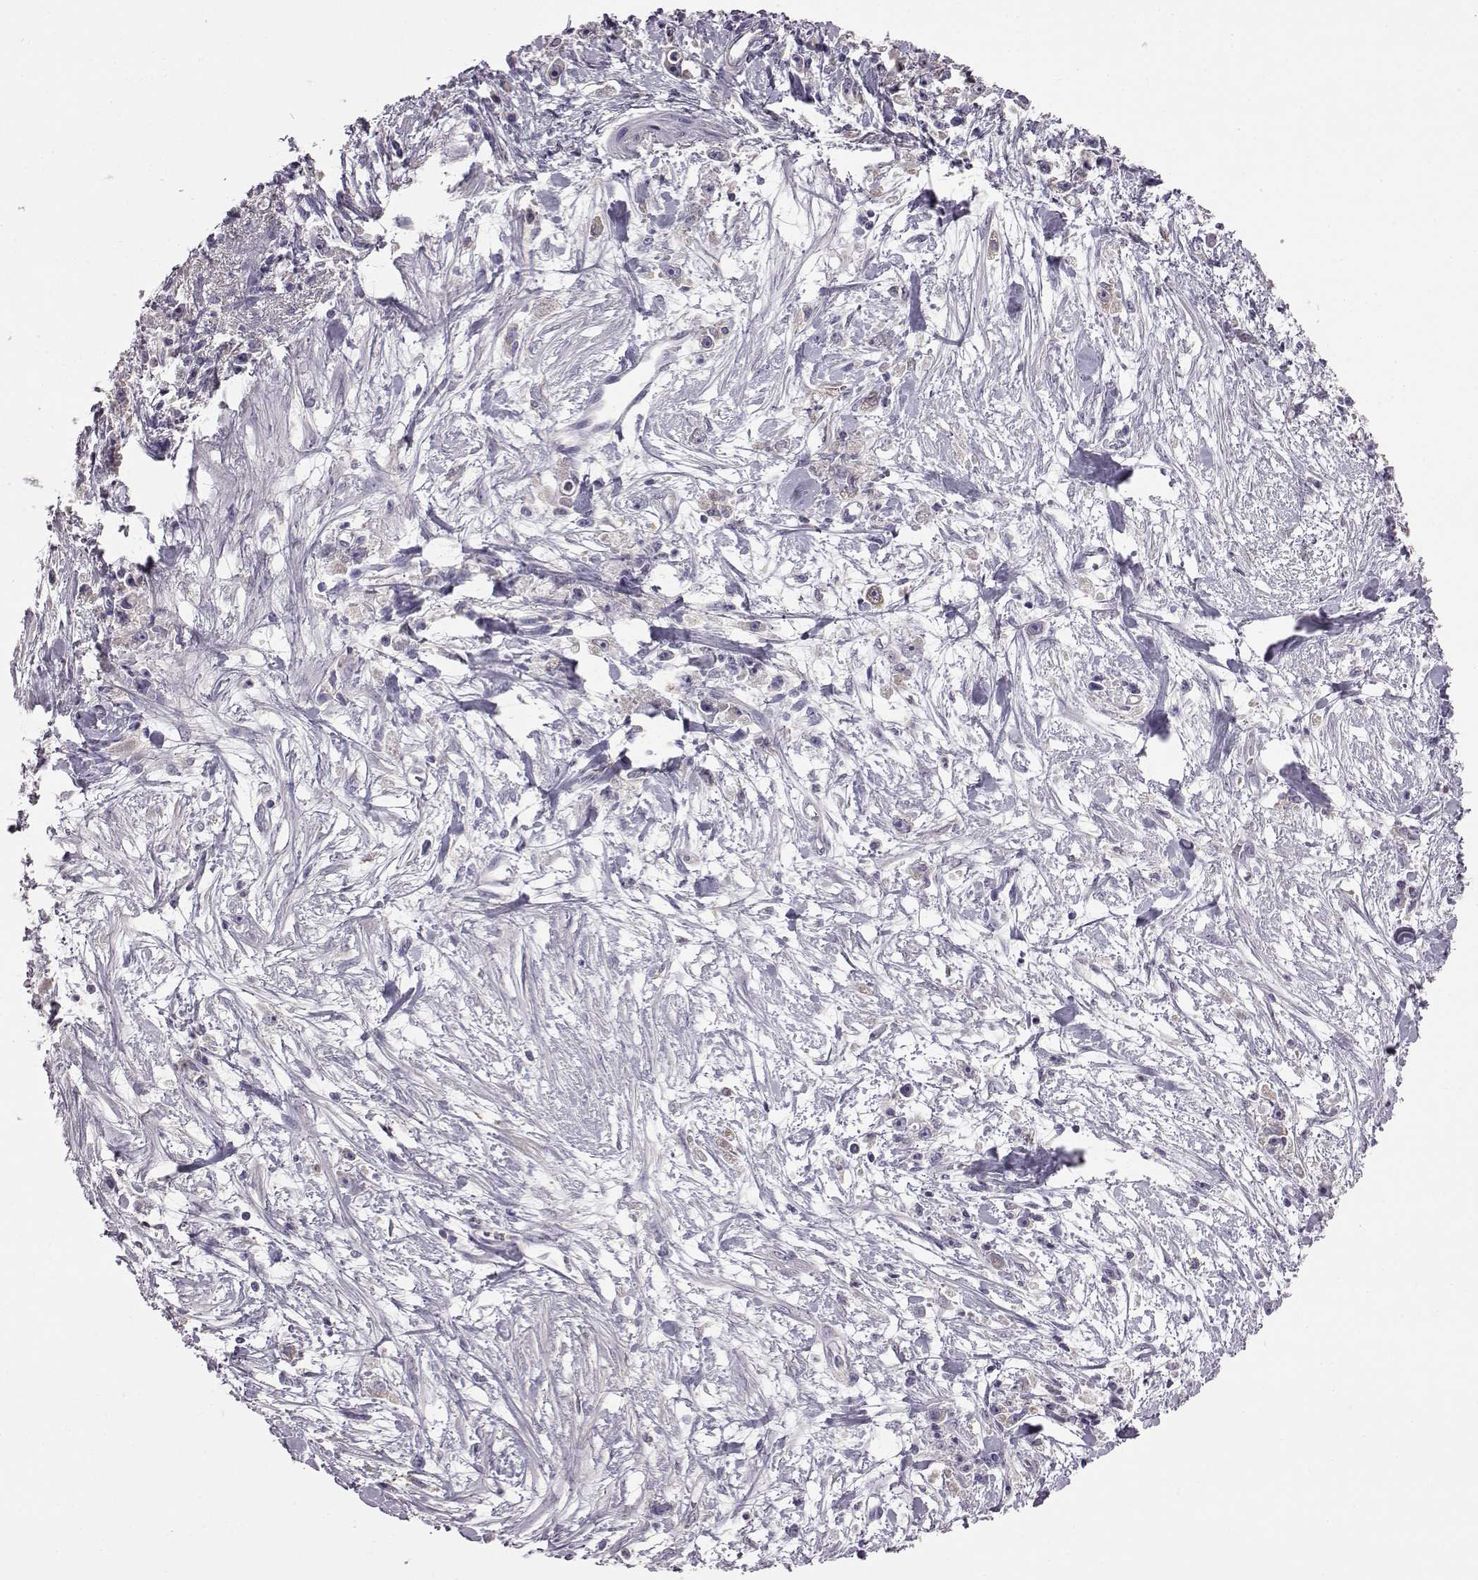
{"staining": {"intensity": "negative", "quantity": "none", "location": "none"}, "tissue": "stomach cancer", "cell_type": "Tumor cells", "image_type": "cancer", "snomed": [{"axis": "morphology", "description": "Adenocarcinoma, NOS"}, {"axis": "topography", "description": "Stomach"}], "caption": "There is no significant staining in tumor cells of adenocarcinoma (stomach).", "gene": "ADGRG2", "patient": {"sex": "female", "age": 59}}